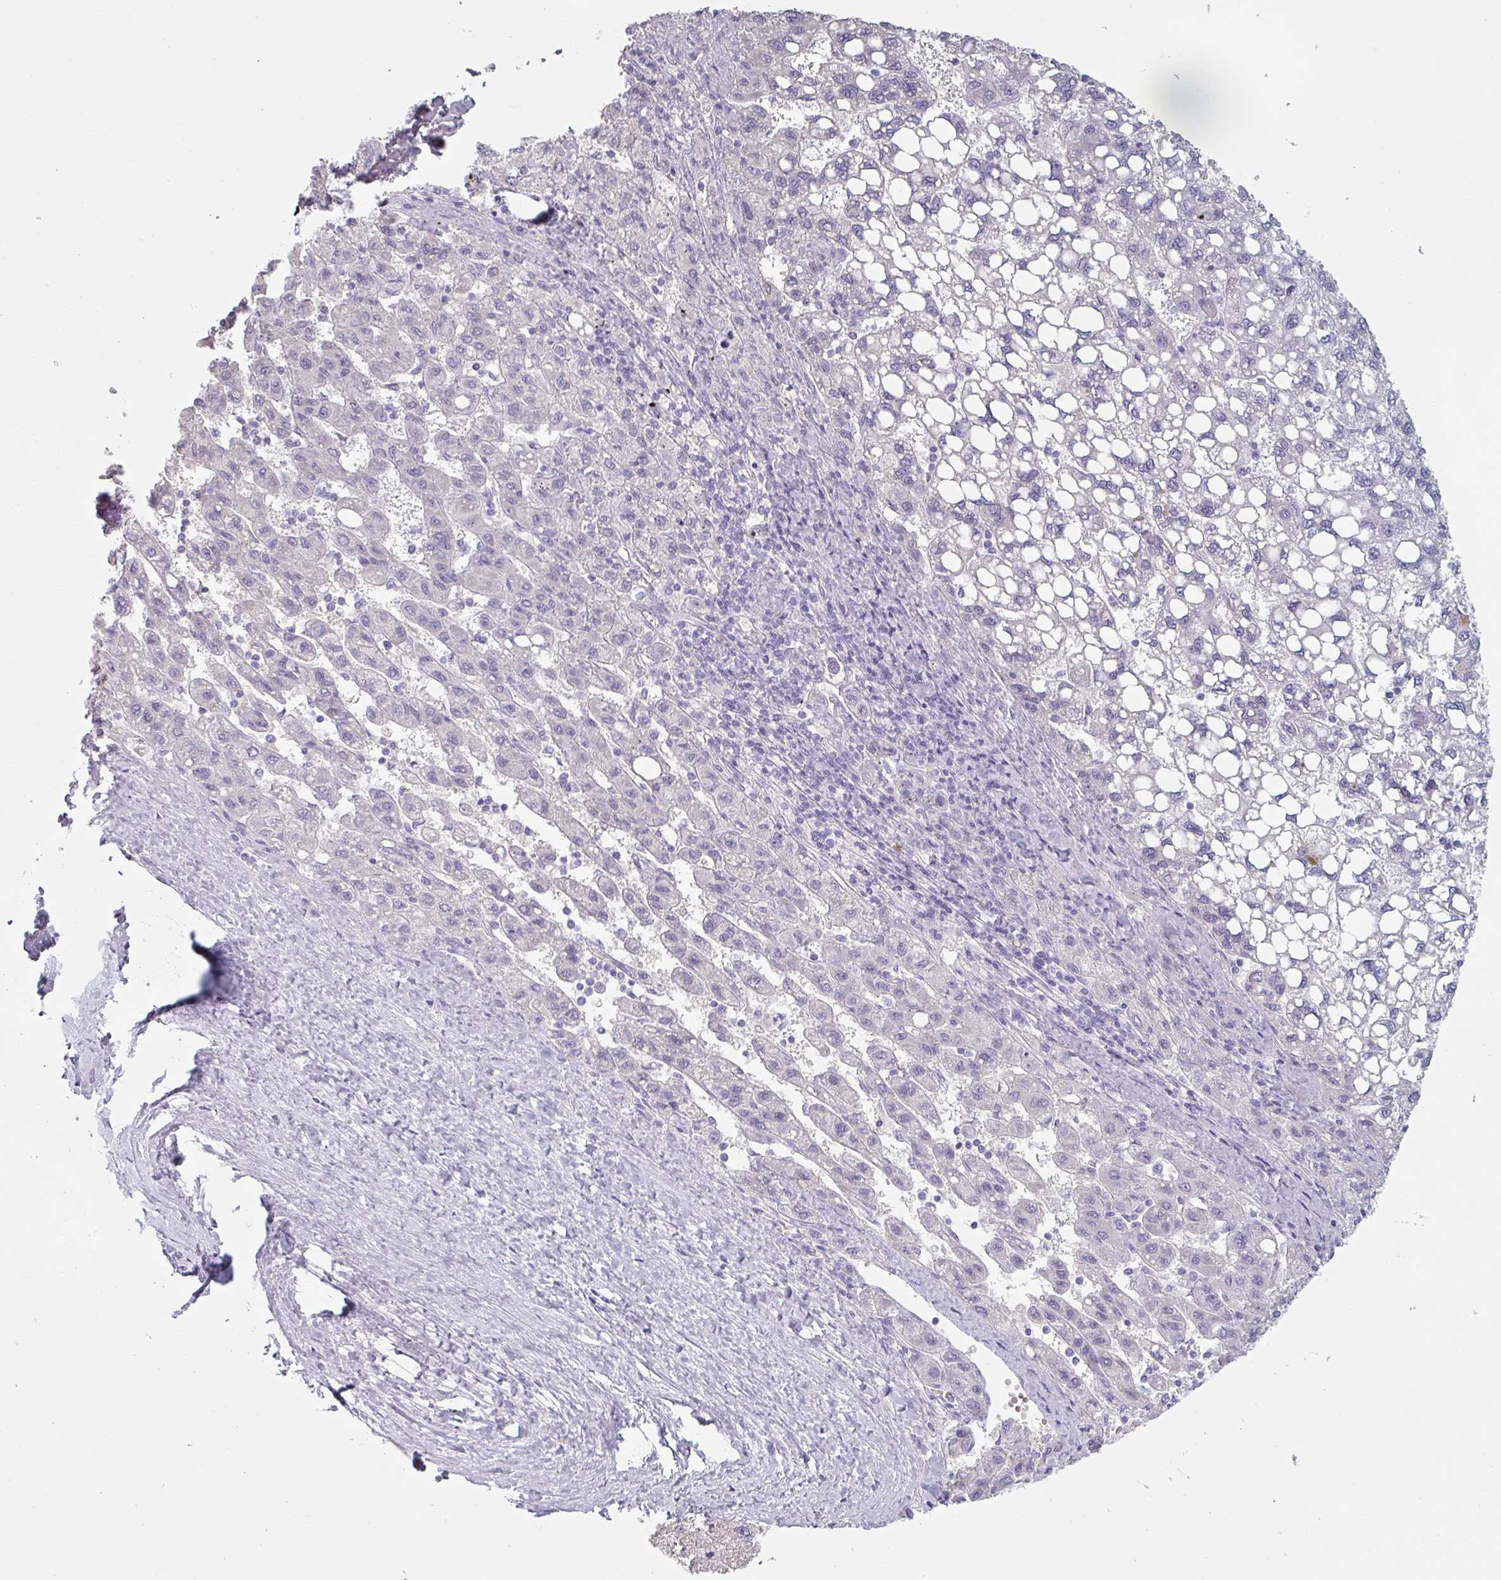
{"staining": {"intensity": "negative", "quantity": "none", "location": "none"}, "tissue": "liver cancer", "cell_type": "Tumor cells", "image_type": "cancer", "snomed": [{"axis": "morphology", "description": "Carcinoma, Hepatocellular, NOS"}, {"axis": "topography", "description": "Liver"}], "caption": "Liver cancer stained for a protein using immunohistochemistry reveals no staining tumor cells.", "gene": "SFTPA1", "patient": {"sex": "female", "age": 82}}